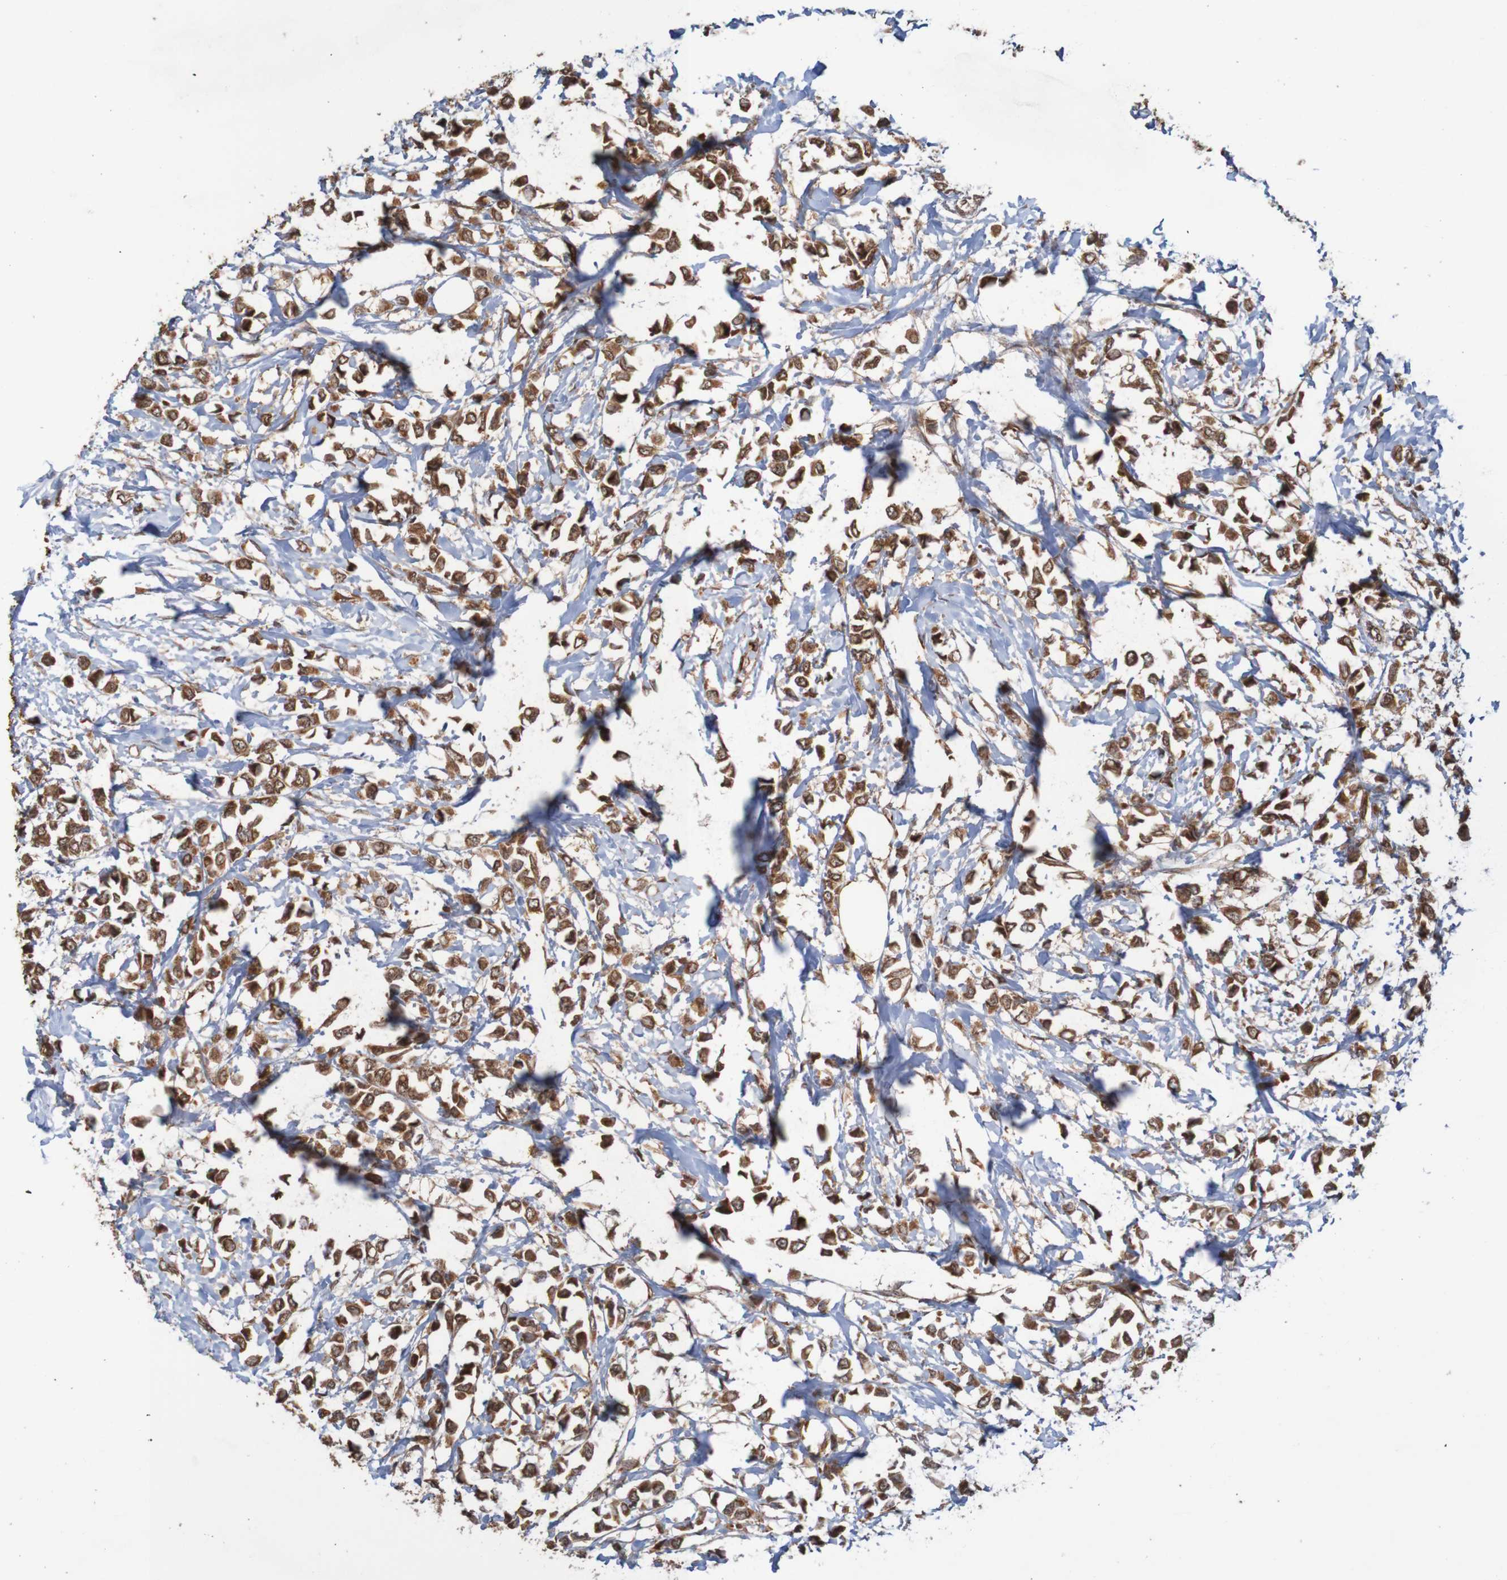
{"staining": {"intensity": "strong", "quantity": ">75%", "location": "cytoplasmic/membranous"}, "tissue": "breast cancer", "cell_type": "Tumor cells", "image_type": "cancer", "snomed": [{"axis": "morphology", "description": "Lobular carcinoma"}, {"axis": "topography", "description": "Breast"}], "caption": "A high amount of strong cytoplasmic/membranous positivity is seen in approximately >75% of tumor cells in breast cancer tissue. The protein is stained brown, and the nuclei are stained in blue (DAB IHC with brightfield microscopy, high magnification).", "gene": "MRPL52", "patient": {"sex": "female", "age": 51}}